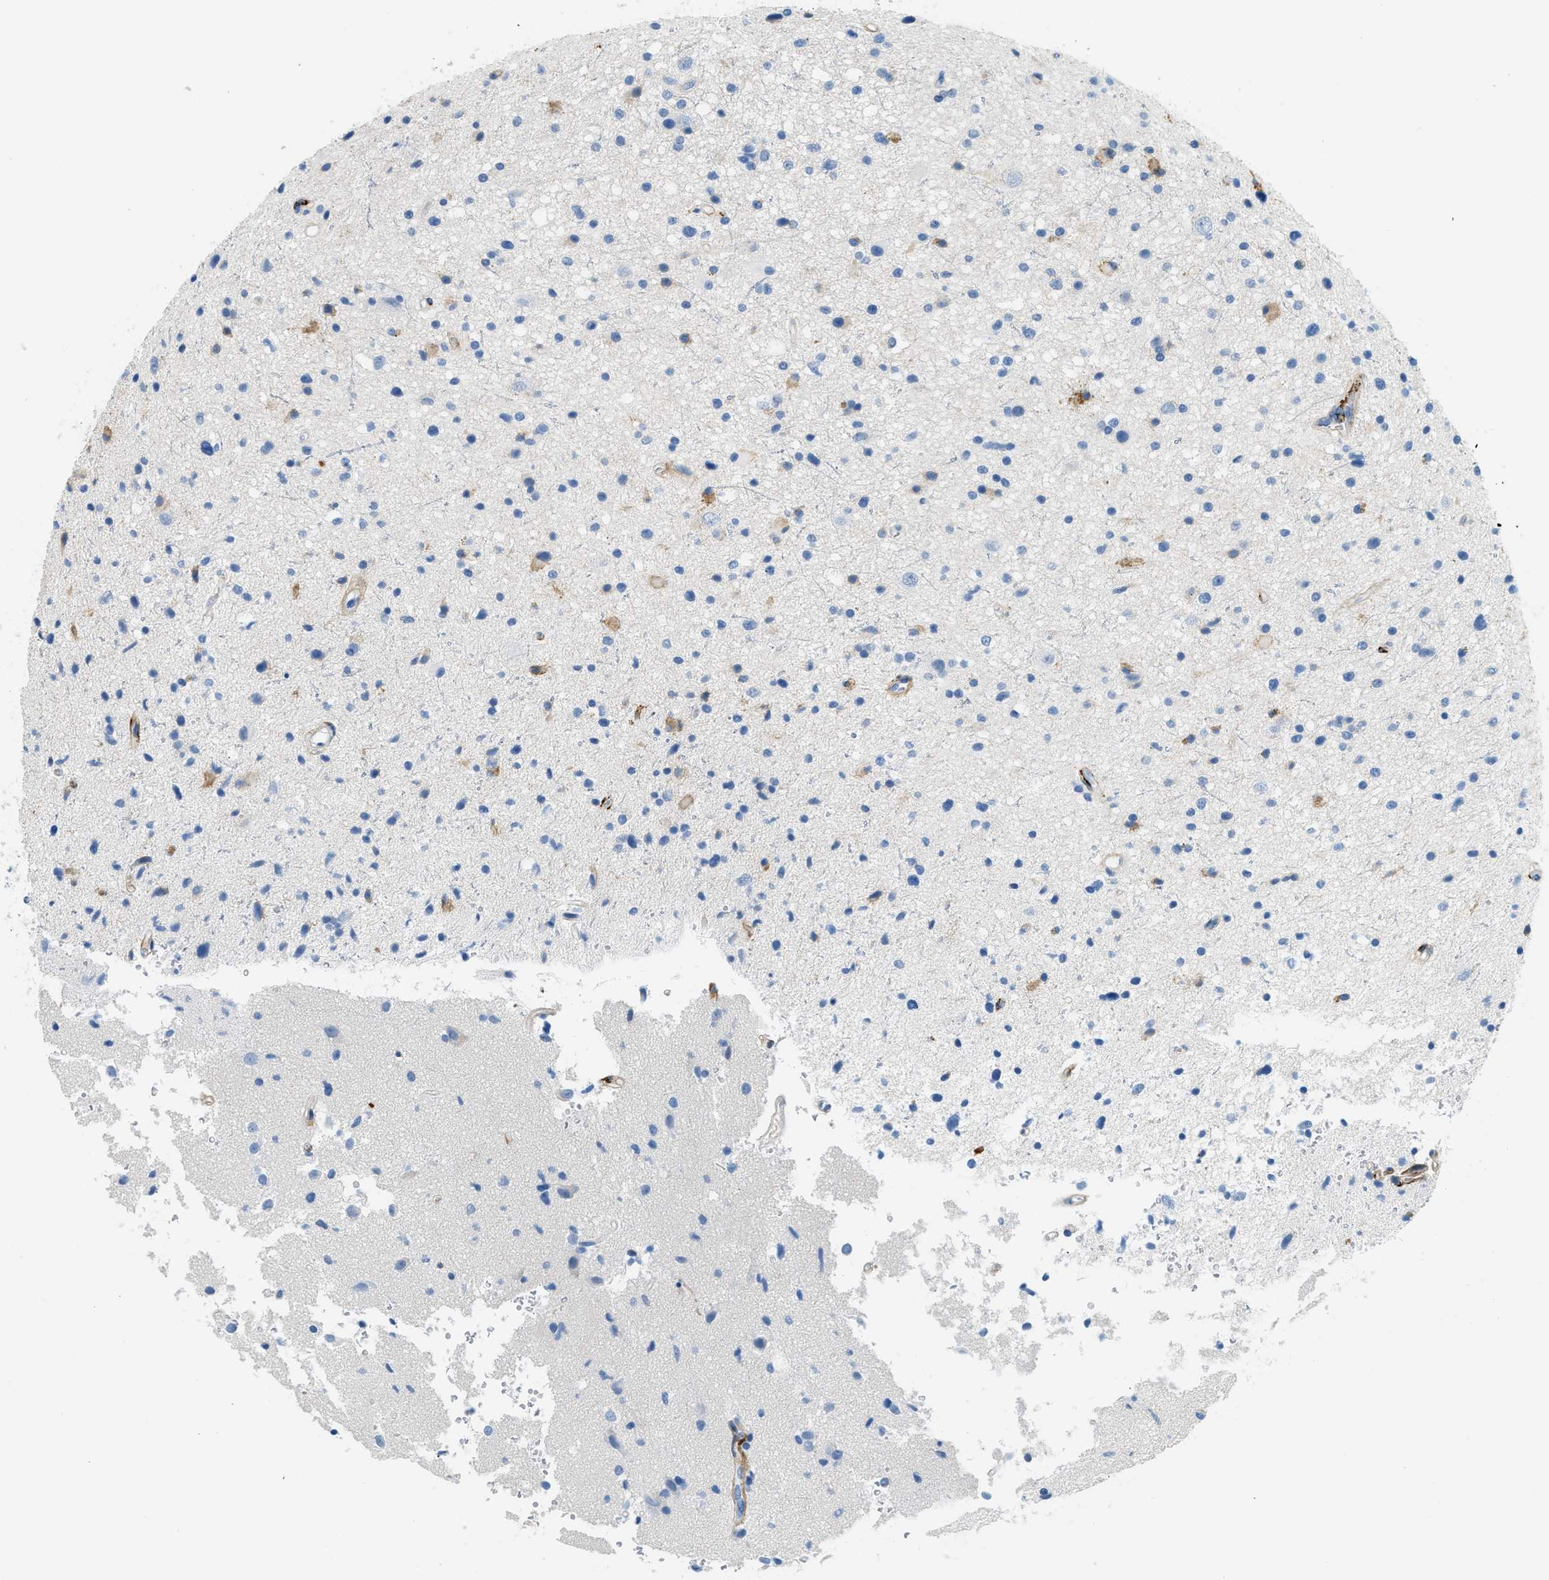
{"staining": {"intensity": "moderate", "quantity": "<25%", "location": "cytoplasmic/membranous"}, "tissue": "glioma", "cell_type": "Tumor cells", "image_type": "cancer", "snomed": [{"axis": "morphology", "description": "Glioma, malignant, High grade"}, {"axis": "topography", "description": "Brain"}], "caption": "This micrograph demonstrates glioma stained with immunohistochemistry to label a protein in brown. The cytoplasmic/membranous of tumor cells show moderate positivity for the protein. Nuclei are counter-stained blue.", "gene": "COL15A1", "patient": {"sex": "male", "age": 33}}